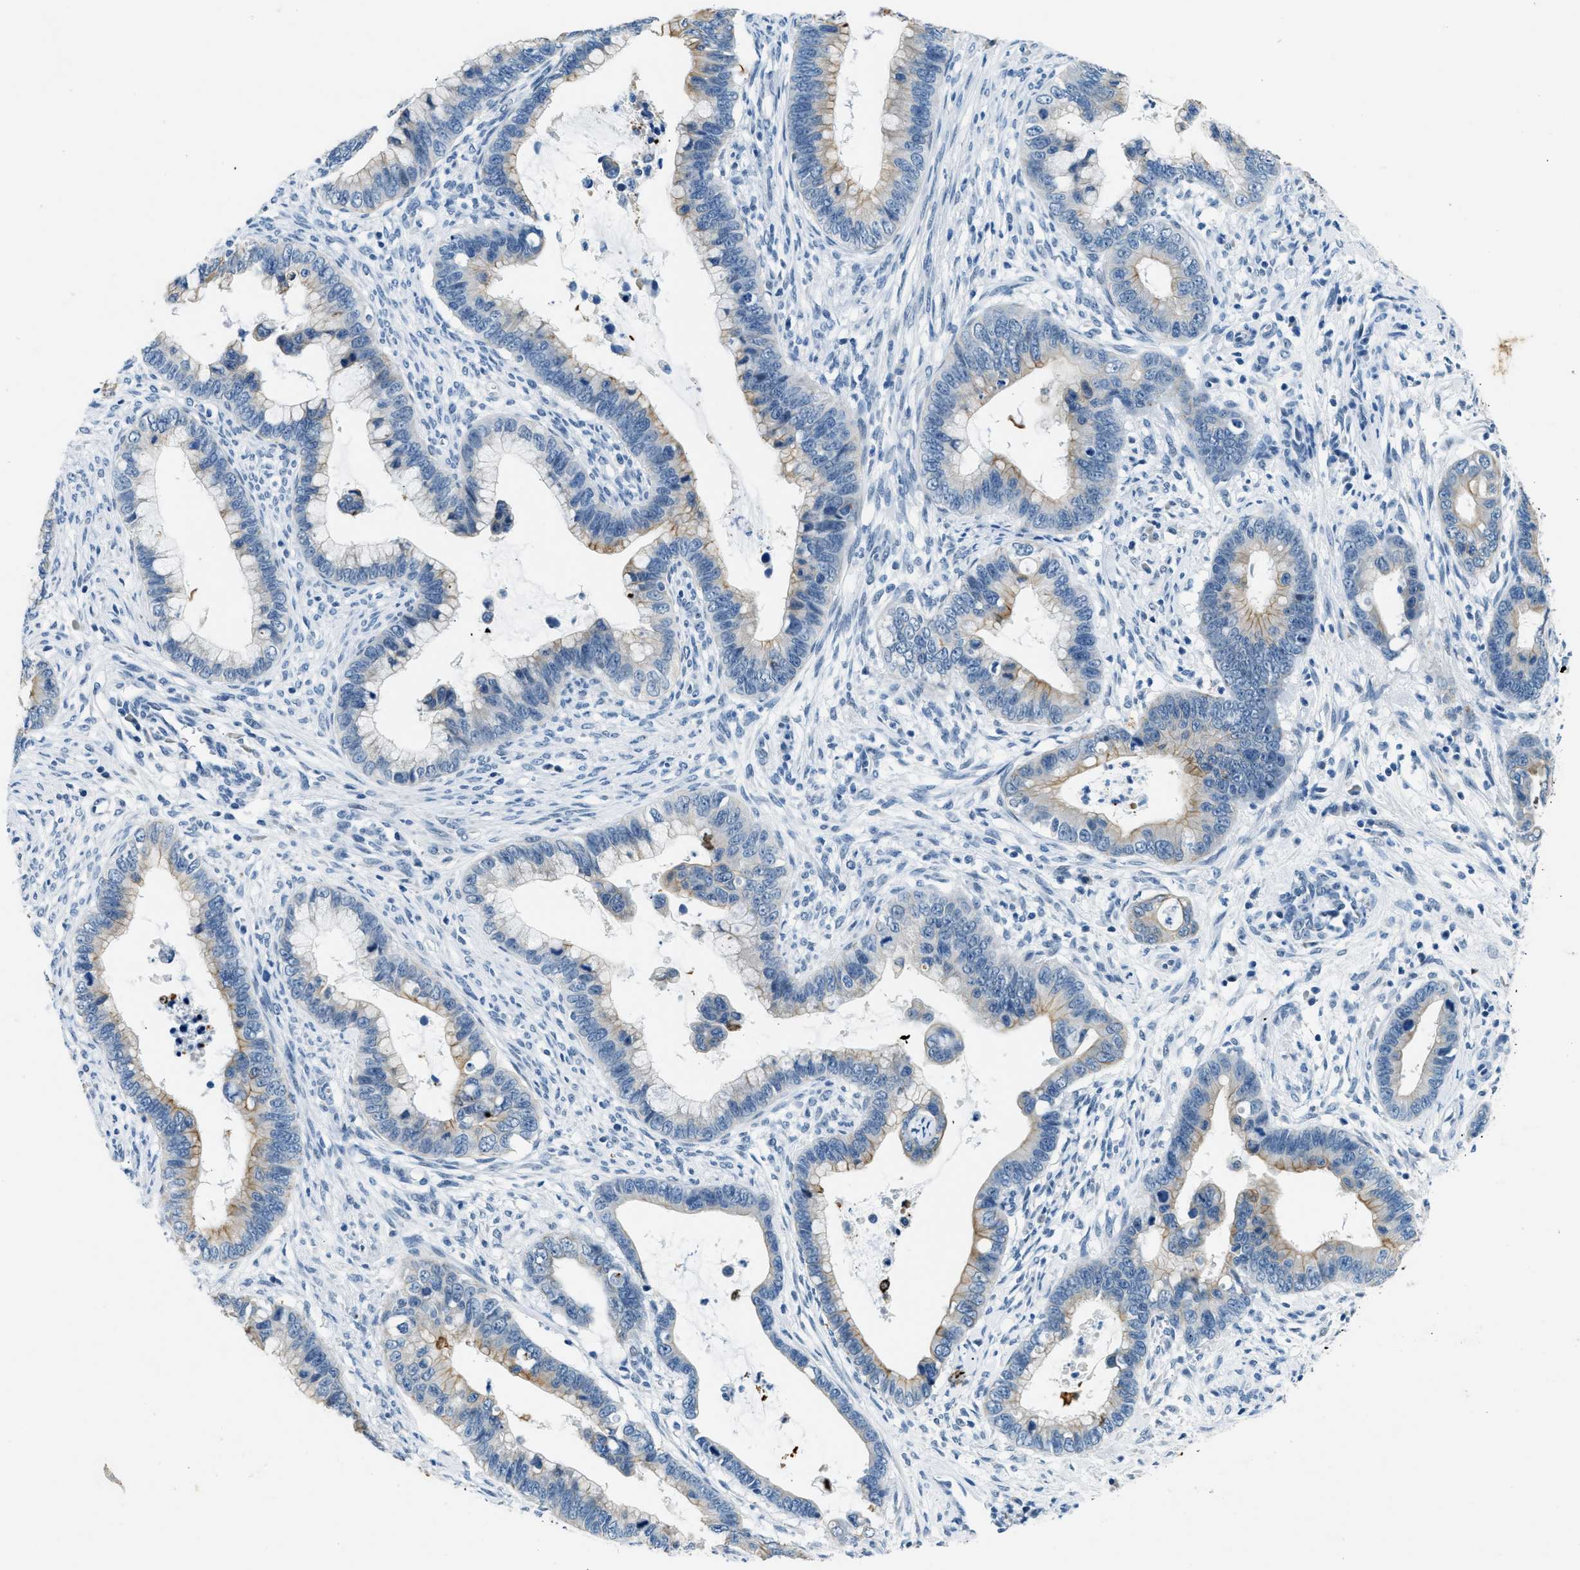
{"staining": {"intensity": "weak", "quantity": "25%-75%", "location": "cytoplasmic/membranous"}, "tissue": "cervical cancer", "cell_type": "Tumor cells", "image_type": "cancer", "snomed": [{"axis": "morphology", "description": "Adenocarcinoma, NOS"}, {"axis": "topography", "description": "Cervix"}], "caption": "DAB immunohistochemical staining of cervical adenocarcinoma demonstrates weak cytoplasmic/membranous protein positivity in about 25%-75% of tumor cells.", "gene": "CFAP20", "patient": {"sex": "female", "age": 44}}